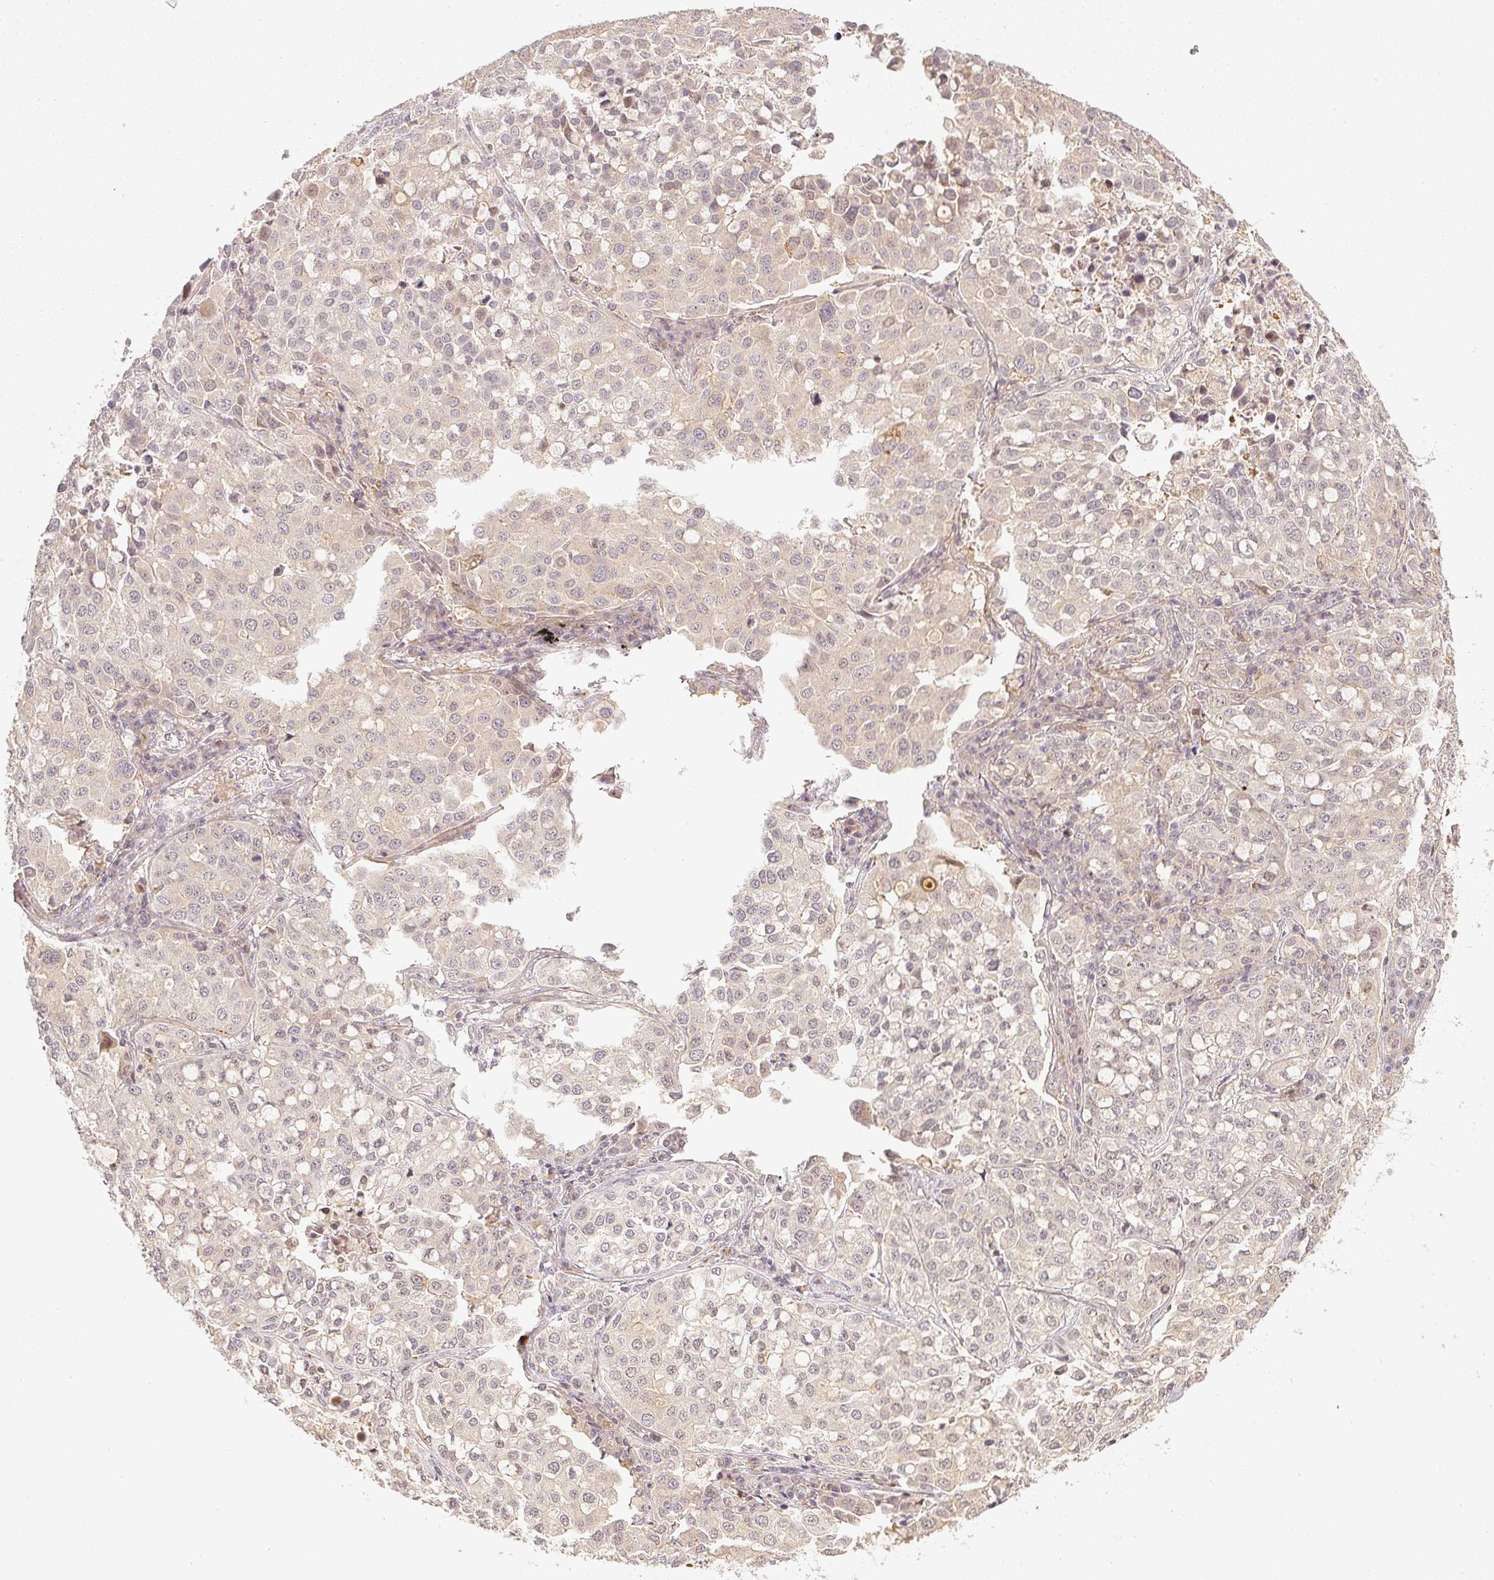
{"staining": {"intensity": "negative", "quantity": "none", "location": "none"}, "tissue": "lung cancer", "cell_type": "Tumor cells", "image_type": "cancer", "snomed": [{"axis": "morphology", "description": "Adenocarcinoma, NOS"}, {"axis": "morphology", "description": "Adenocarcinoma, metastatic, NOS"}, {"axis": "topography", "description": "Lymph node"}, {"axis": "topography", "description": "Lung"}], "caption": "Immunohistochemistry (IHC) of lung cancer (metastatic adenocarcinoma) demonstrates no positivity in tumor cells. Brightfield microscopy of IHC stained with DAB (3,3'-diaminobenzidine) (brown) and hematoxylin (blue), captured at high magnification.", "gene": "SERPINE1", "patient": {"sex": "female", "age": 65}}